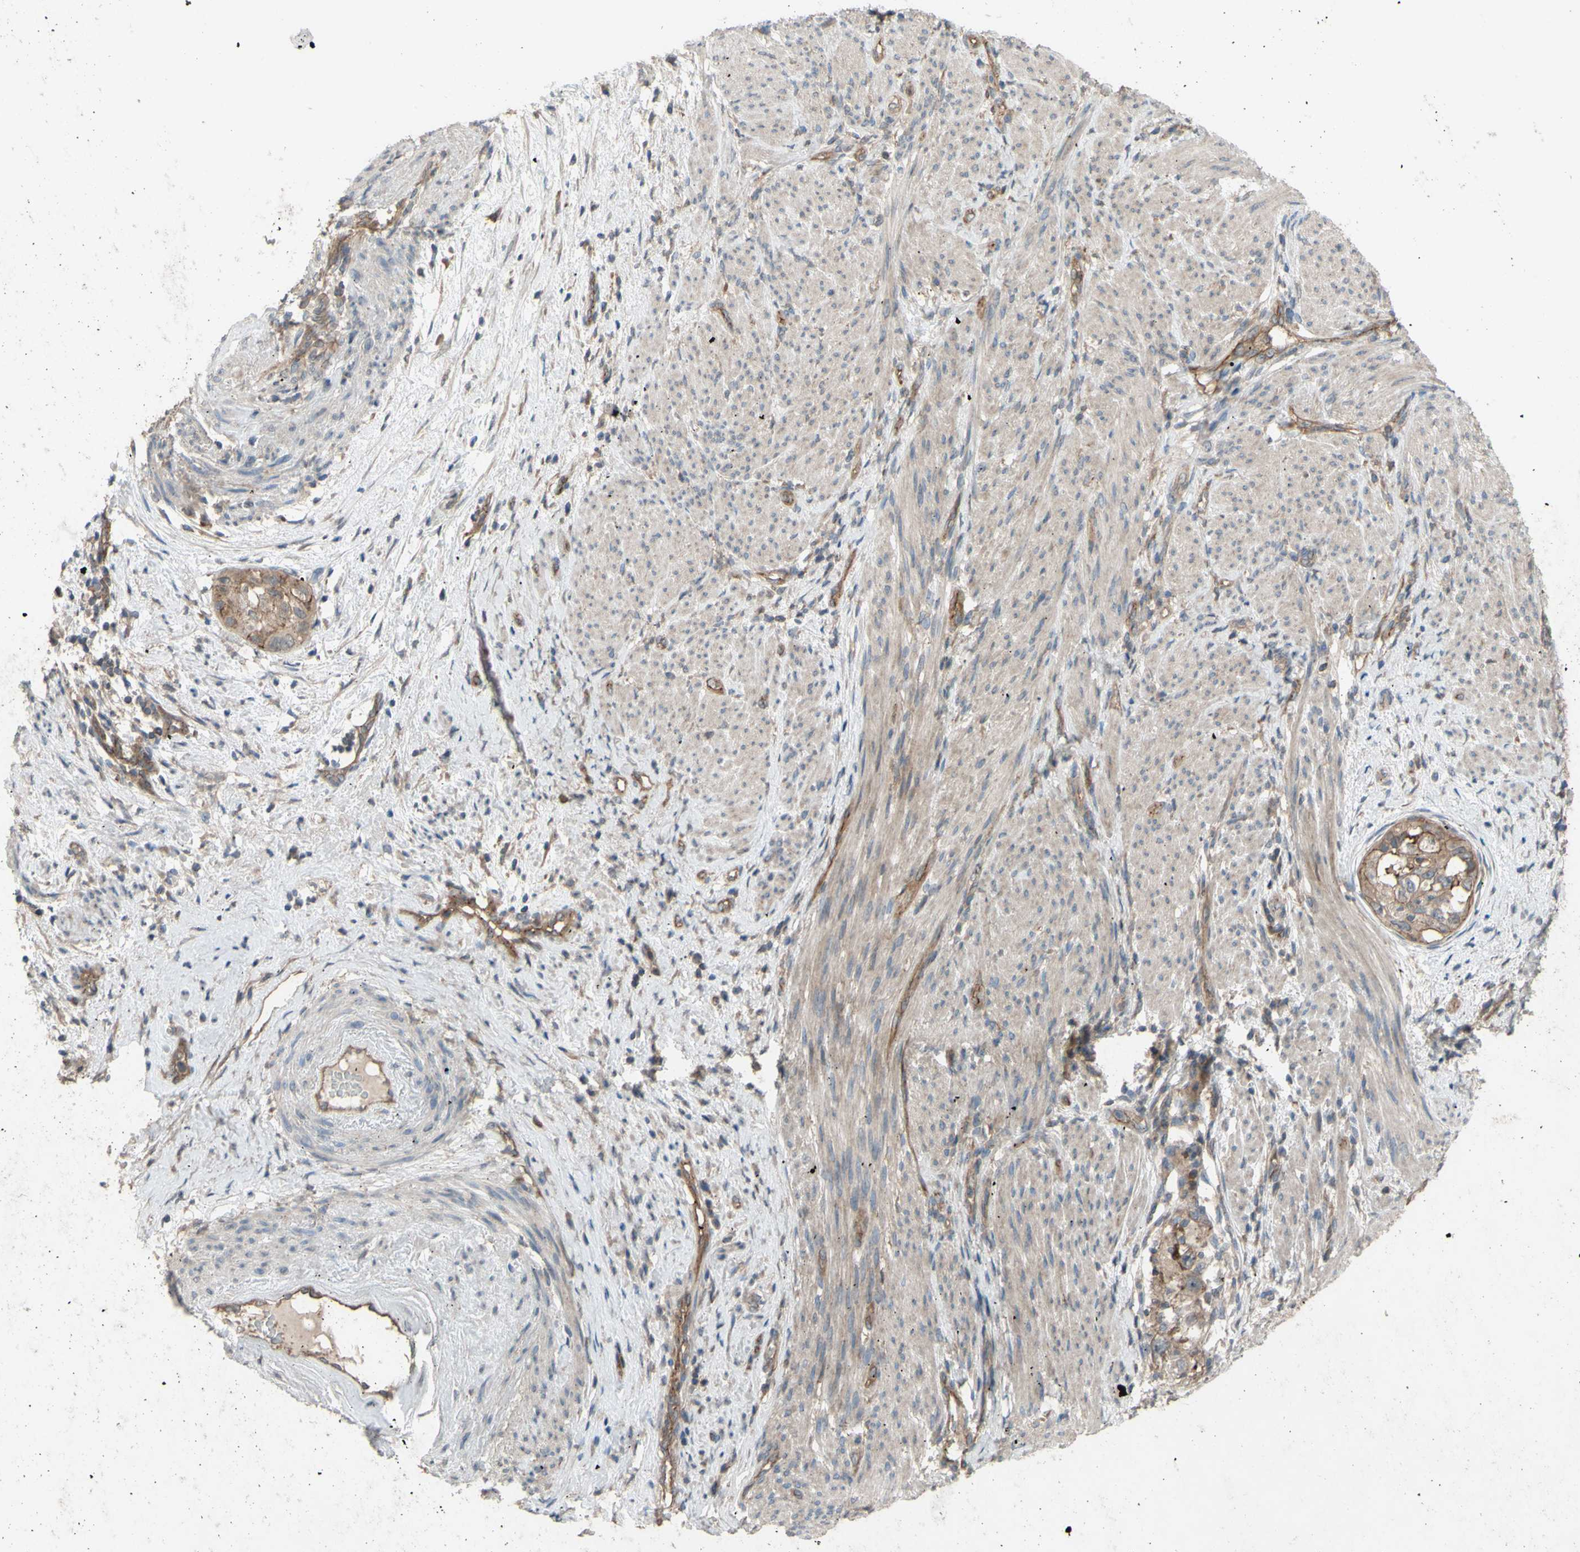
{"staining": {"intensity": "moderate", "quantity": ">75%", "location": "cytoplasmic/membranous"}, "tissue": "endometrial cancer", "cell_type": "Tumor cells", "image_type": "cancer", "snomed": [{"axis": "morphology", "description": "Adenocarcinoma, NOS"}, {"axis": "topography", "description": "Endometrium"}], "caption": "A photomicrograph of adenocarcinoma (endometrial) stained for a protein displays moderate cytoplasmic/membranous brown staining in tumor cells.", "gene": "SHROOM4", "patient": {"sex": "female", "age": 85}}